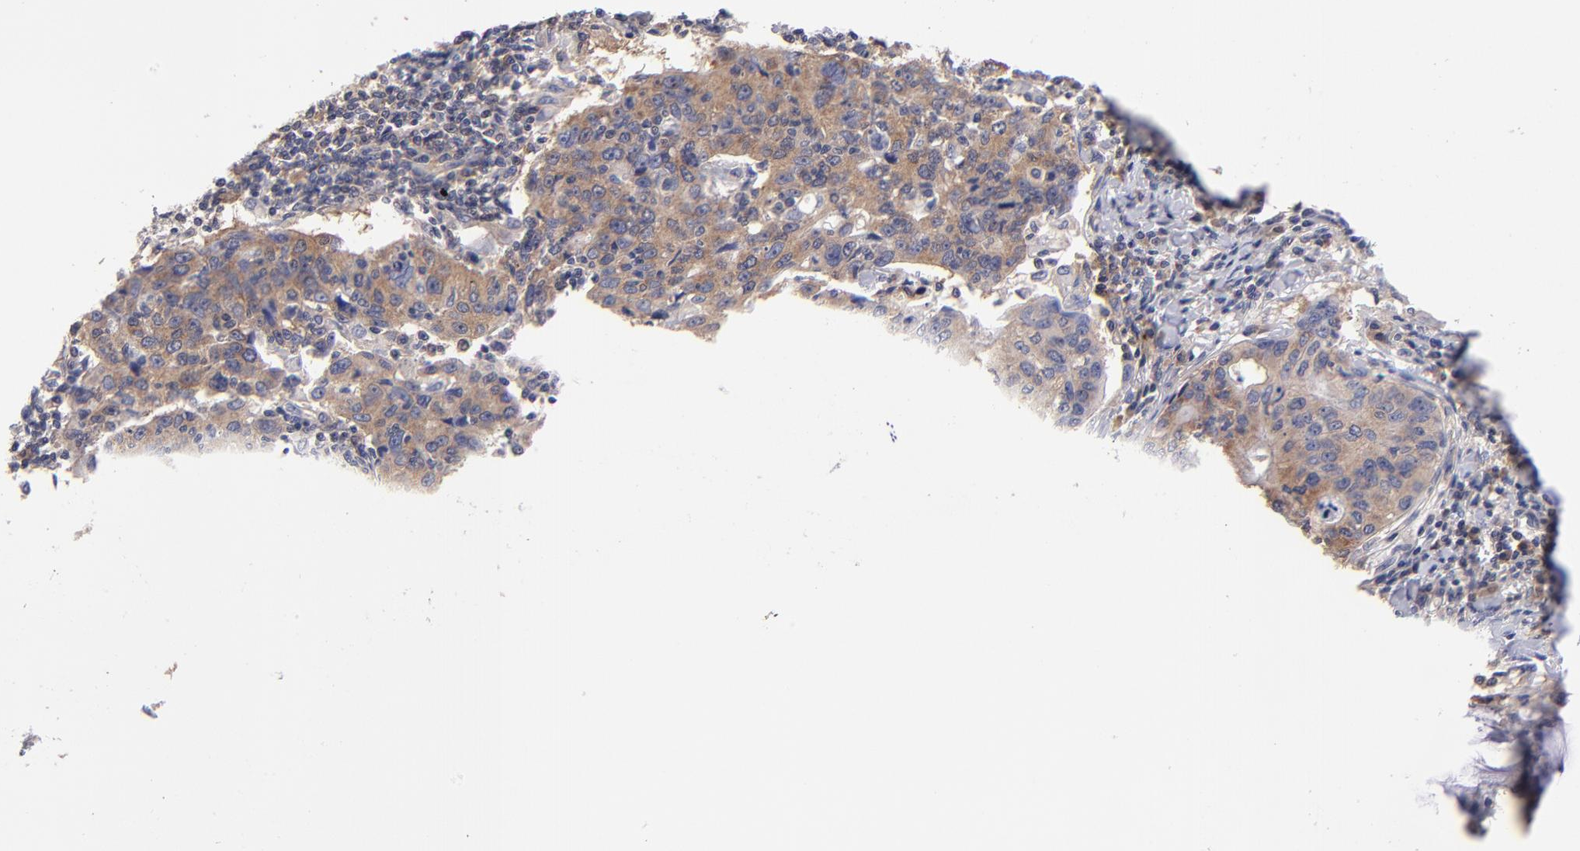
{"staining": {"intensity": "moderate", "quantity": ">75%", "location": "cytoplasmic/membranous"}, "tissue": "stomach cancer", "cell_type": "Tumor cells", "image_type": "cancer", "snomed": [{"axis": "morphology", "description": "Adenocarcinoma, NOS"}, {"axis": "topography", "description": "Esophagus"}, {"axis": "topography", "description": "Stomach"}], "caption": "Immunohistochemical staining of stomach adenocarcinoma shows medium levels of moderate cytoplasmic/membranous protein staining in approximately >75% of tumor cells.", "gene": "EIF3L", "patient": {"sex": "male", "age": 74}}